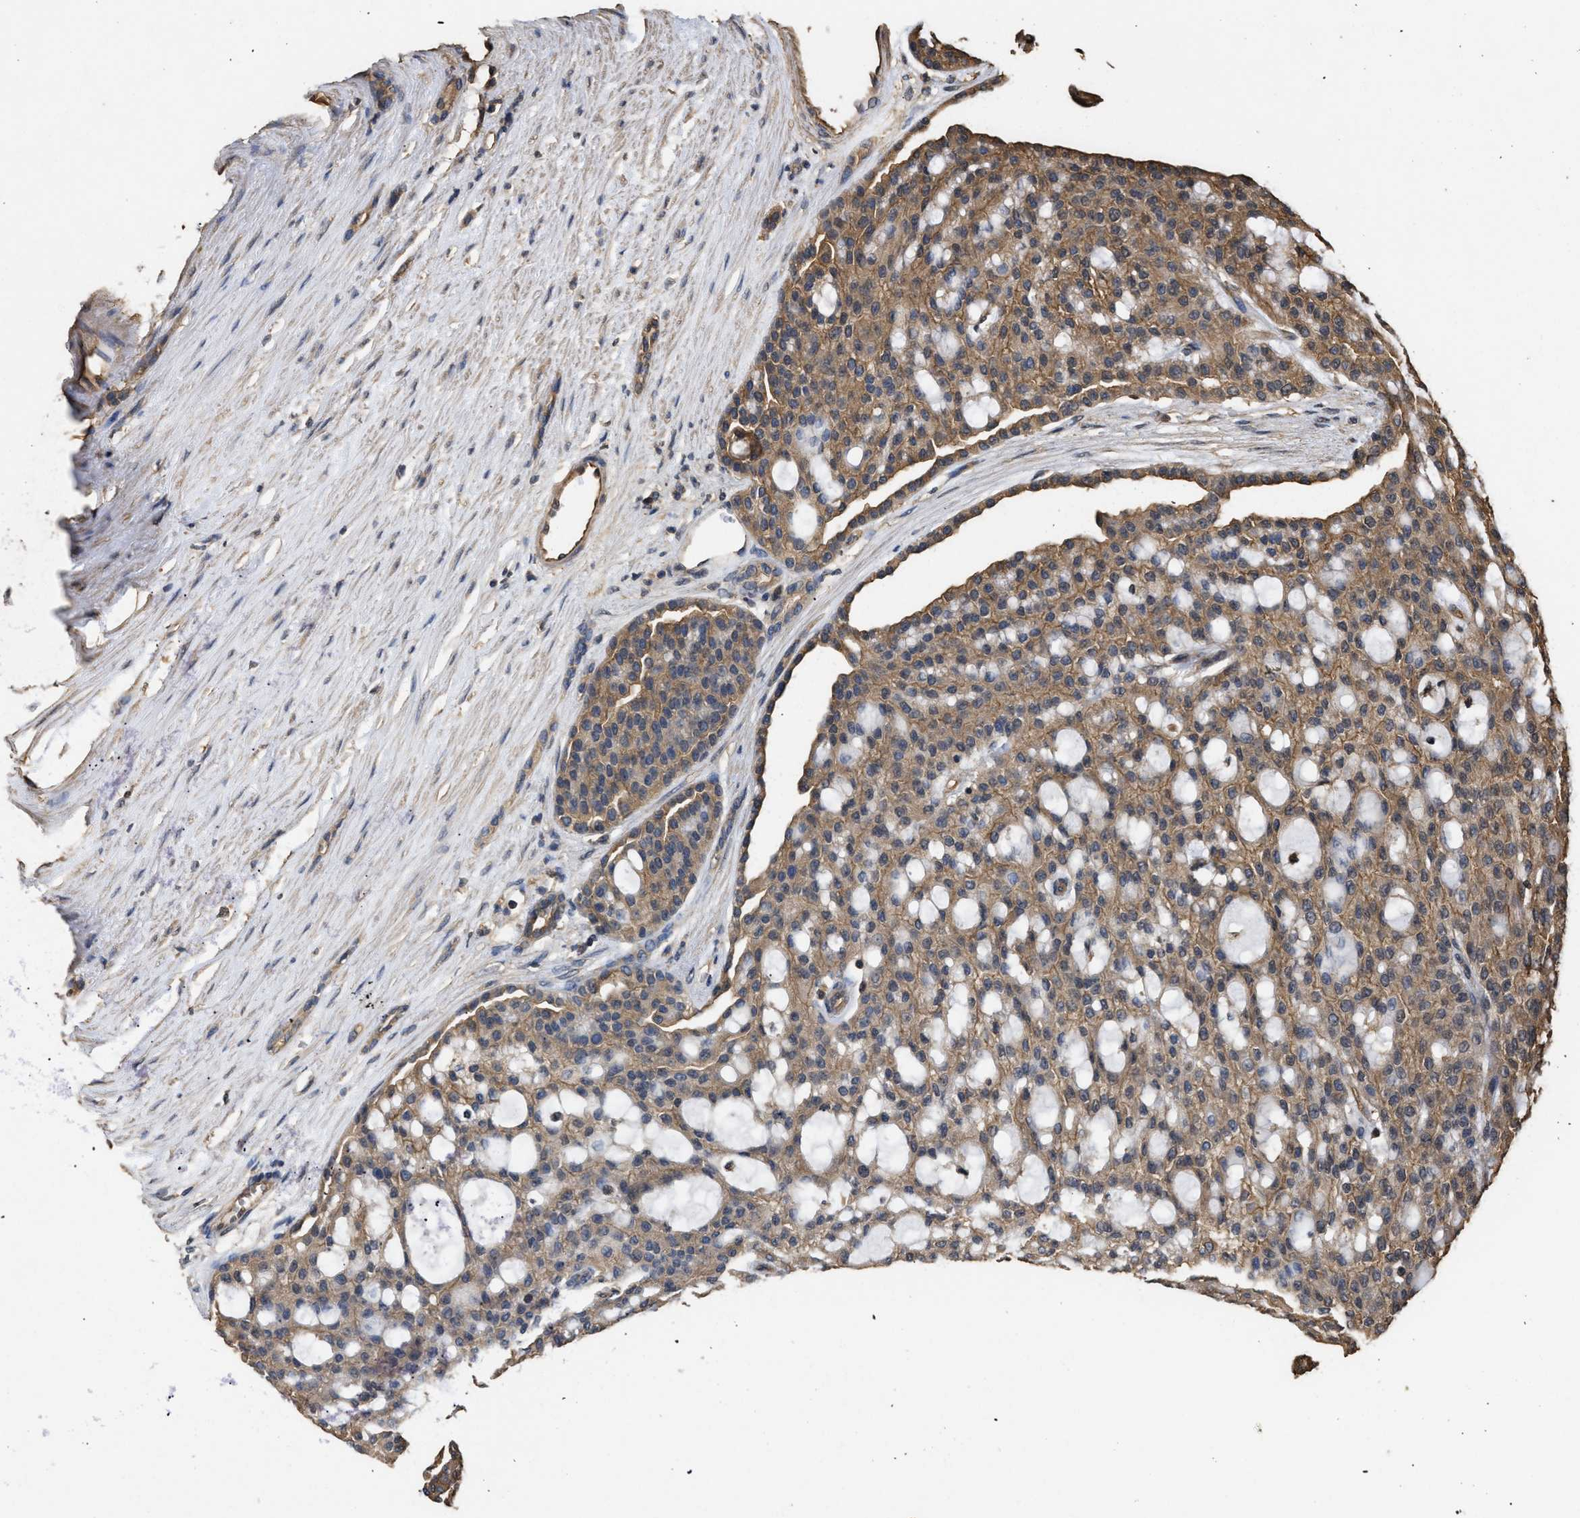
{"staining": {"intensity": "moderate", "quantity": ">75%", "location": "cytoplasmic/membranous"}, "tissue": "renal cancer", "cell_type": "Tumor cells", "image_type": "cancer", "snomed": [{"axis": "morphology", "description": "Adenocarcinoma, NOS"}, {"axis": "topography", "description": "Kidney"}], "caption": "A high-resolution image shows immunohistochemistry staining of renal adenocarcinoma, which demonstrates moderate cytoplasmic/membranous staining in approximately >75% of tumor cells.", "gene": "CALM1", "patient": {"sex": "male", "age": 63}}